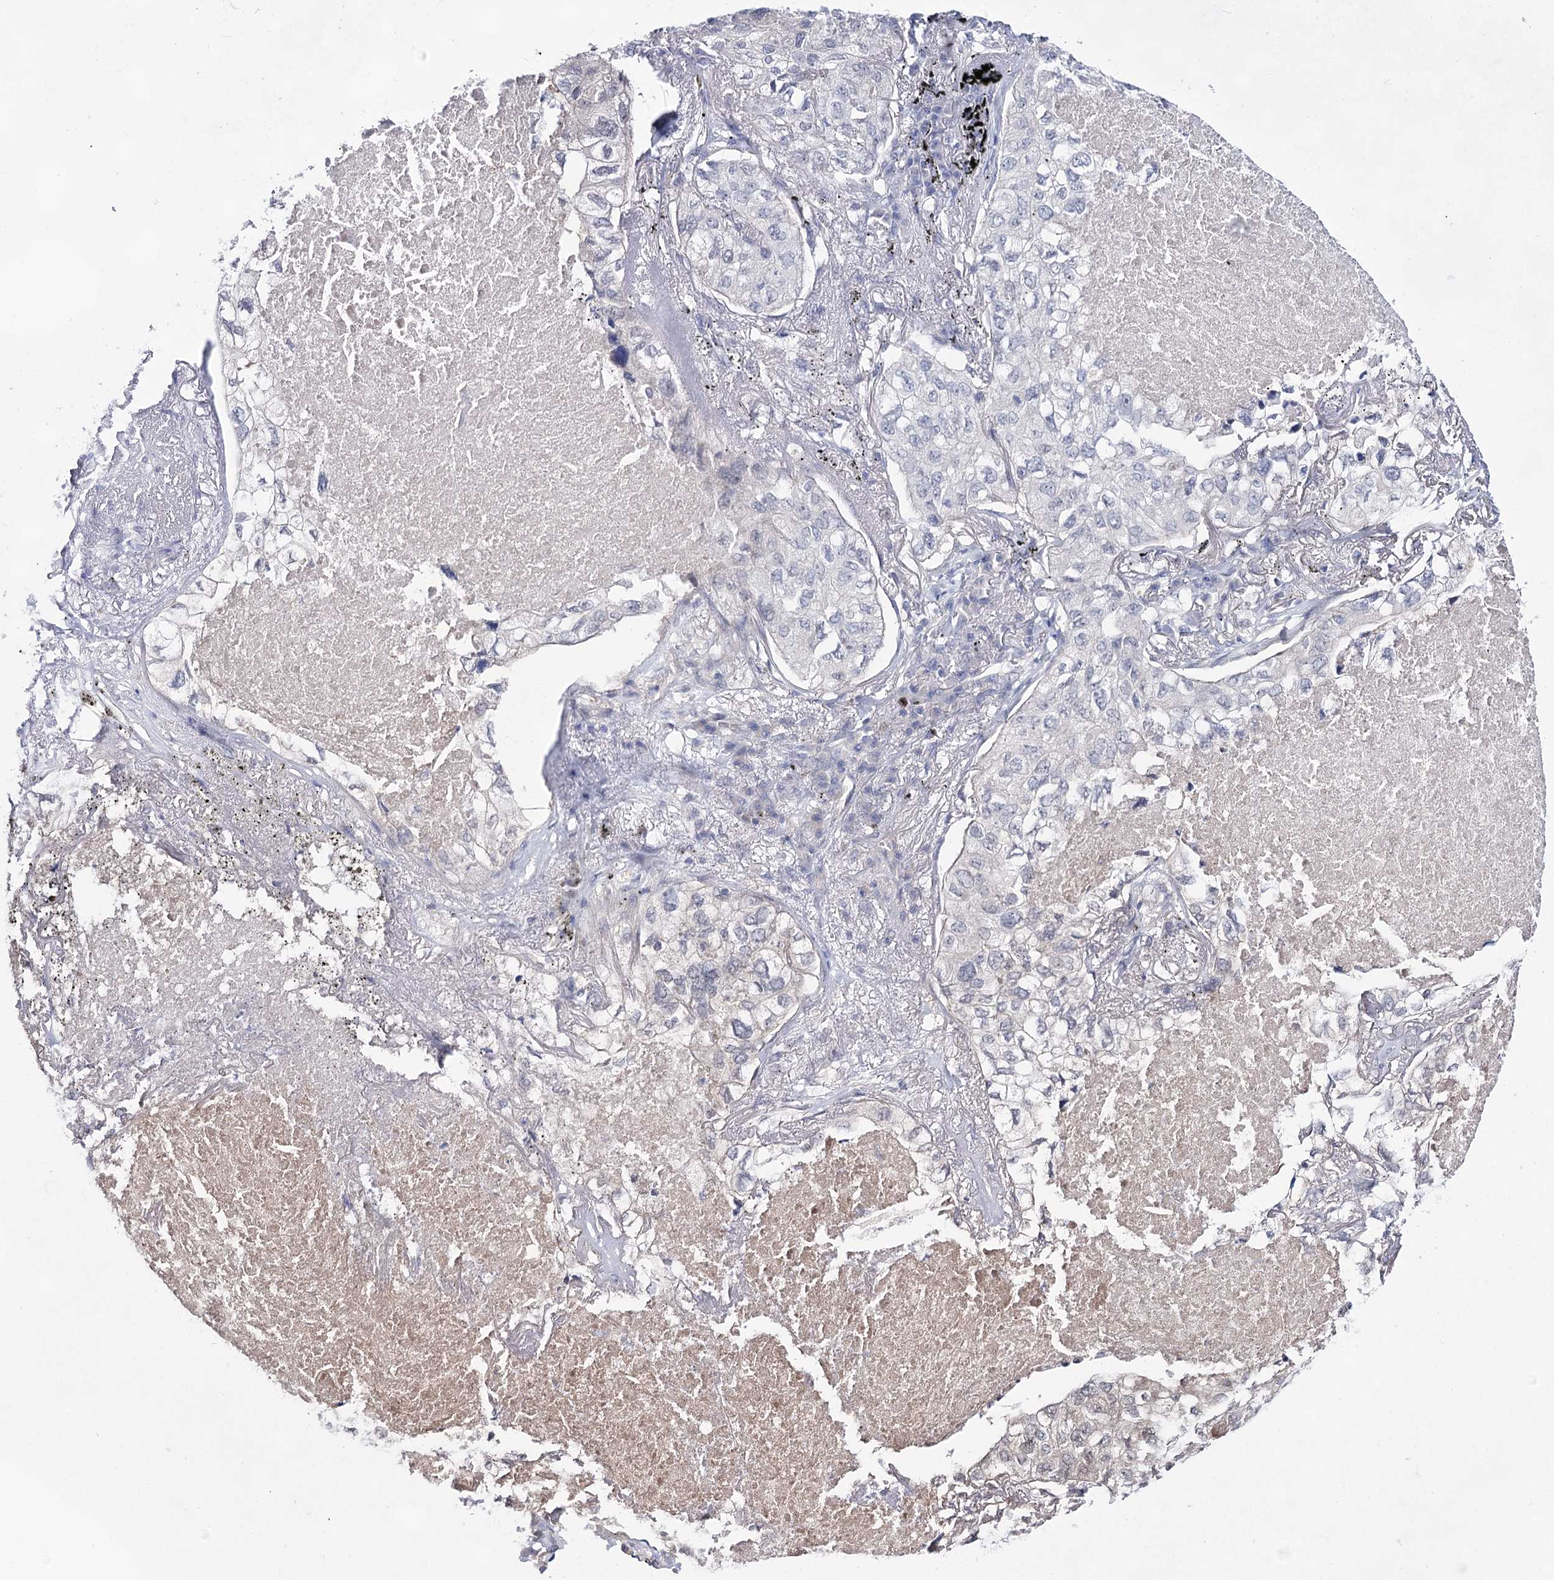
{"staining": {"intensity": "negative", "quantity": "none", "location": "none"}, "tissue": "lung cancer", "cell_type": "Tumor cells", "image_type": "cancer", "snomed": [{"axis": "morphology", "description": "Adenocarcinoma, NOS"}, {"axis": "topography", "description": "Lung"}], "caption": "A histopathology image of adenocarcinoma (lung) stained for a protein demonstrates no brown staining in tumor cells.", "gene": "LALBA", "patient": {"sex": "male", "age": 65}}